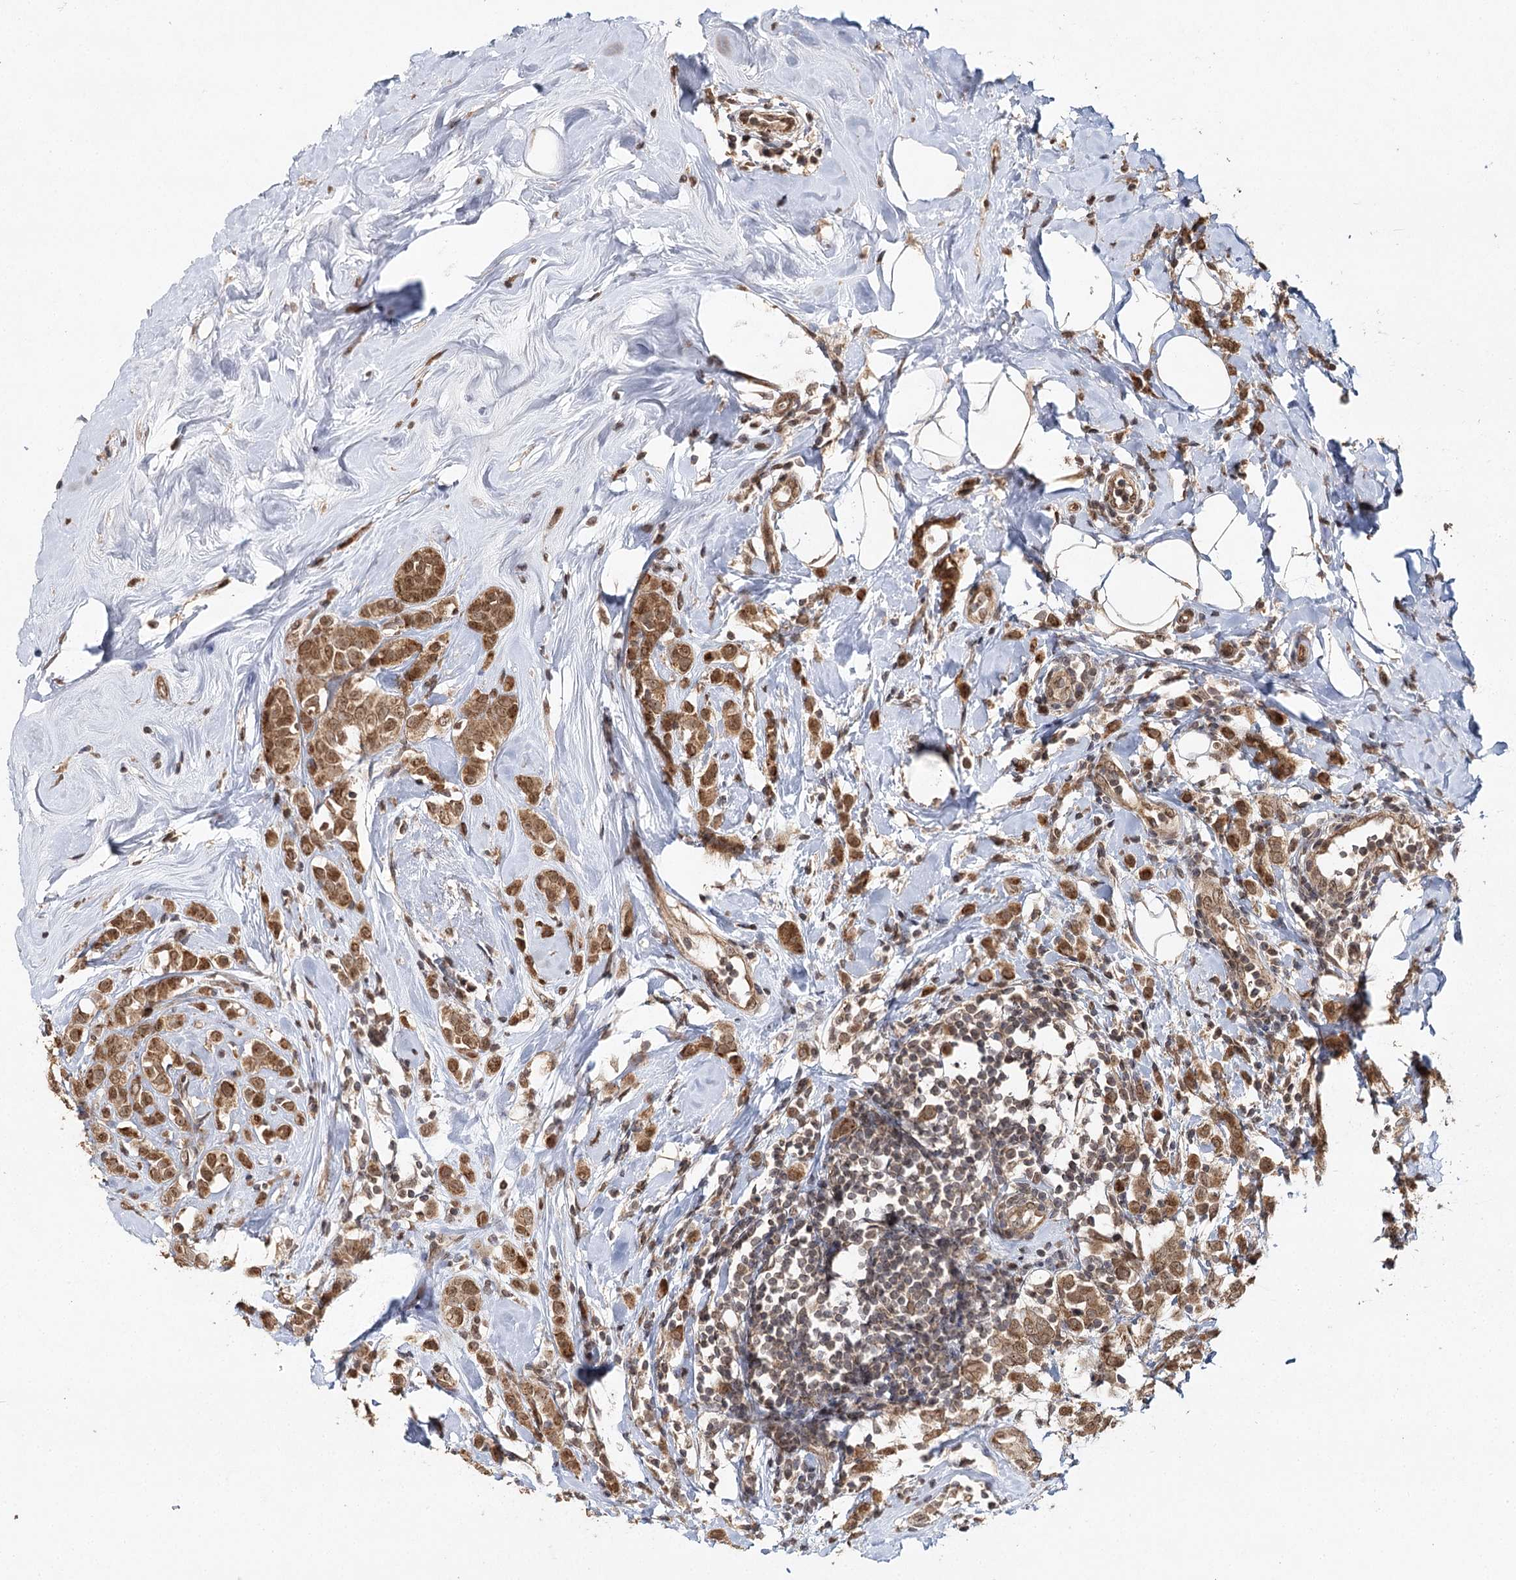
{"staining": {"intensity": "moderate", "quantity": ">75%", "location": "cytoplasmic/membranous"}, "tissue": "breast cancer", "cell_type": "Tumor cells", "image_type": "cancer", "snomed": [{"axis": "morphology", "description": "Lobular carcinoma"}, {"axis": "topography", "description": "Breast"}], "caption": "Tumor cells reveal medium levels of moderate cytoplasmic/membranous positivity in approximately >75% of cells in human breast lobular carcinoma. (DAB (3,3'-diaminobenzidine) IHC, brown staining for protein, blue staining for nuclei).", "gene": "ZNRF3", "patient": {"sex": "female", "age": 47}}